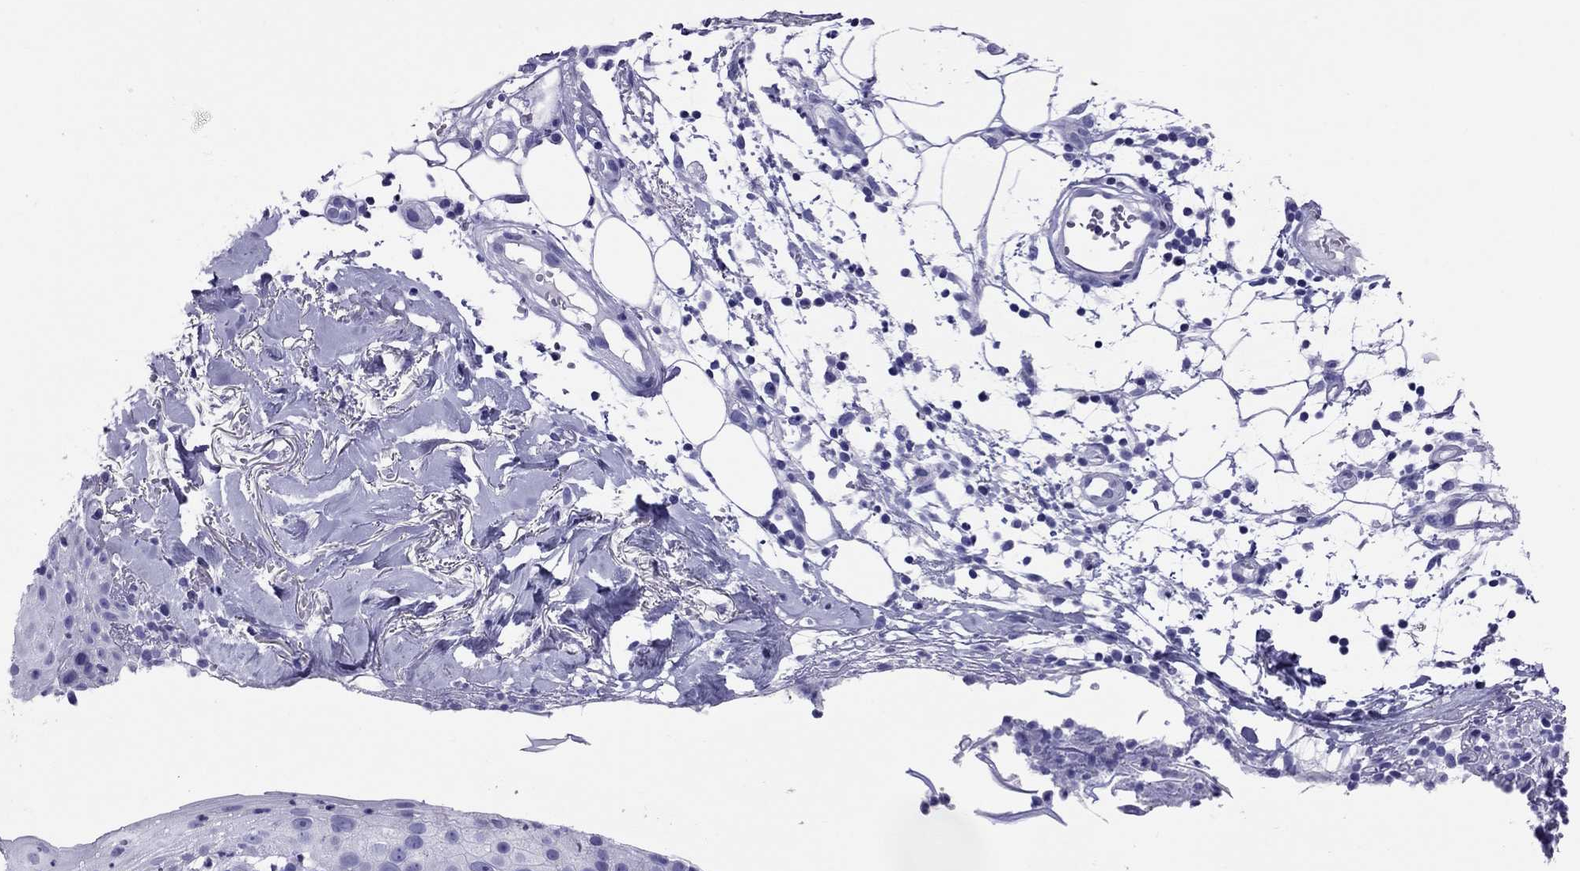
{"staining": {"intensity": "negative", "quantity": "none", "location": "none"}, "tissue": "skin cancer", "cell_type": "Tumor cells", "image_type": "cancer", "snomed": [{"axis": "morphology", "description": "Squamous cell carcinoma, NOS"}, {"axis": "topography", "description": "Skin"}], "caption": "The micrograph displays no significant expression in tumor cells of squamous cell carcinoma (skin).", "gene": "AVPR1B", "patient": {"sex": "male", "age": 71}}